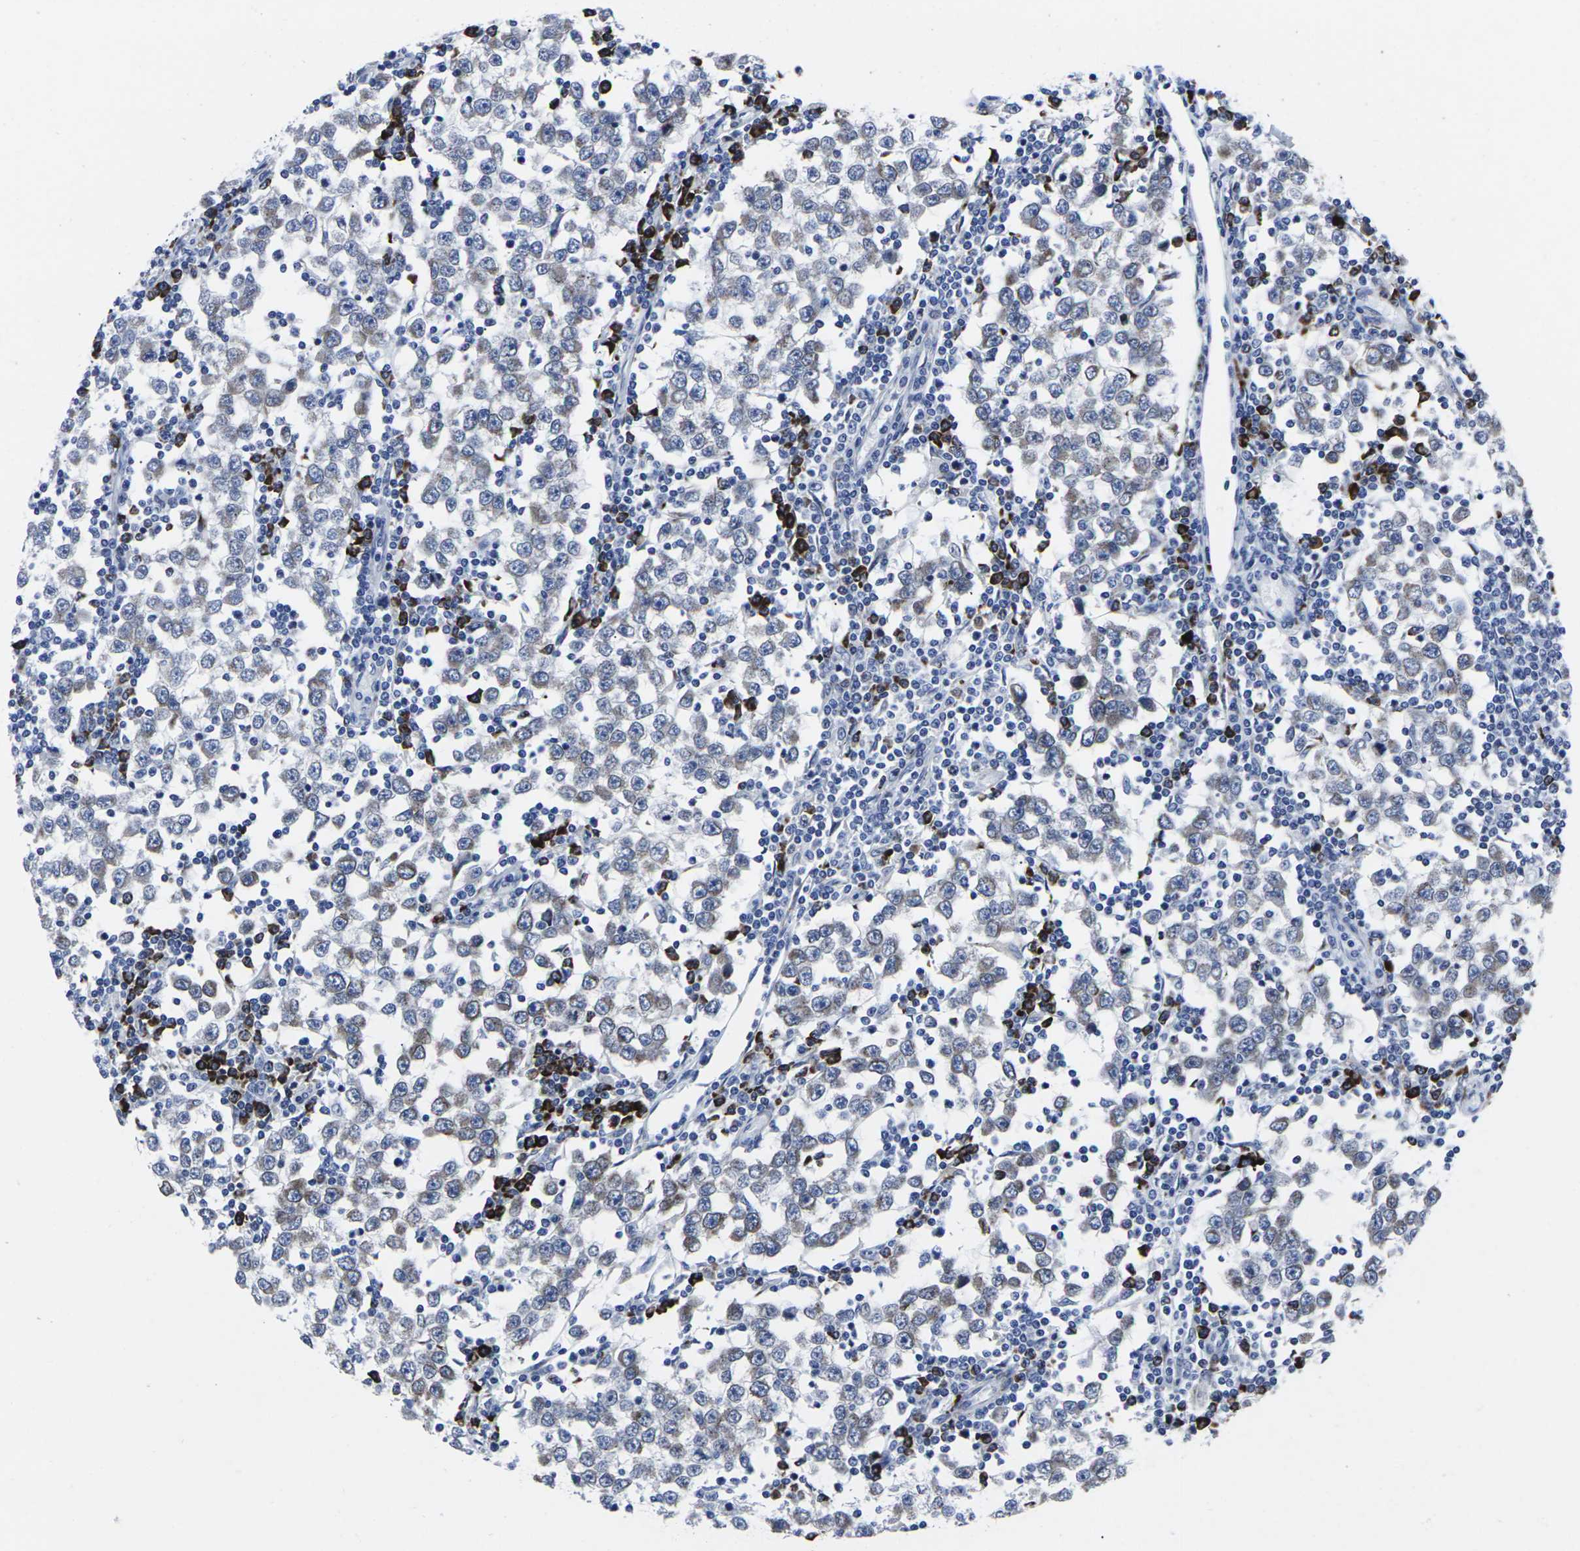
{"staining": {"intensity": "weak", "quantity": "25%-75%", "location": "cytoplasmic/membranous"}, "tissue": "testis cancer", "cell_type": "Tumor cells", "image_type": "cancer", "snomed": [{"axis": "morphology", "description": "Seminoma, NOS"}, {"axis": "topography", "description": "Testis"}], "caption": "IHC image of neoplastic tissue: testis seminoma stained using IHC demonstrates low levels of weak protein expression localized specifically in the cytoplasmic/membranous of tumor cells, appearing as a cytoplasmic/membranous brown color.", "gene": "RPN1", "patient": {"sex": "male", "age": 65}}